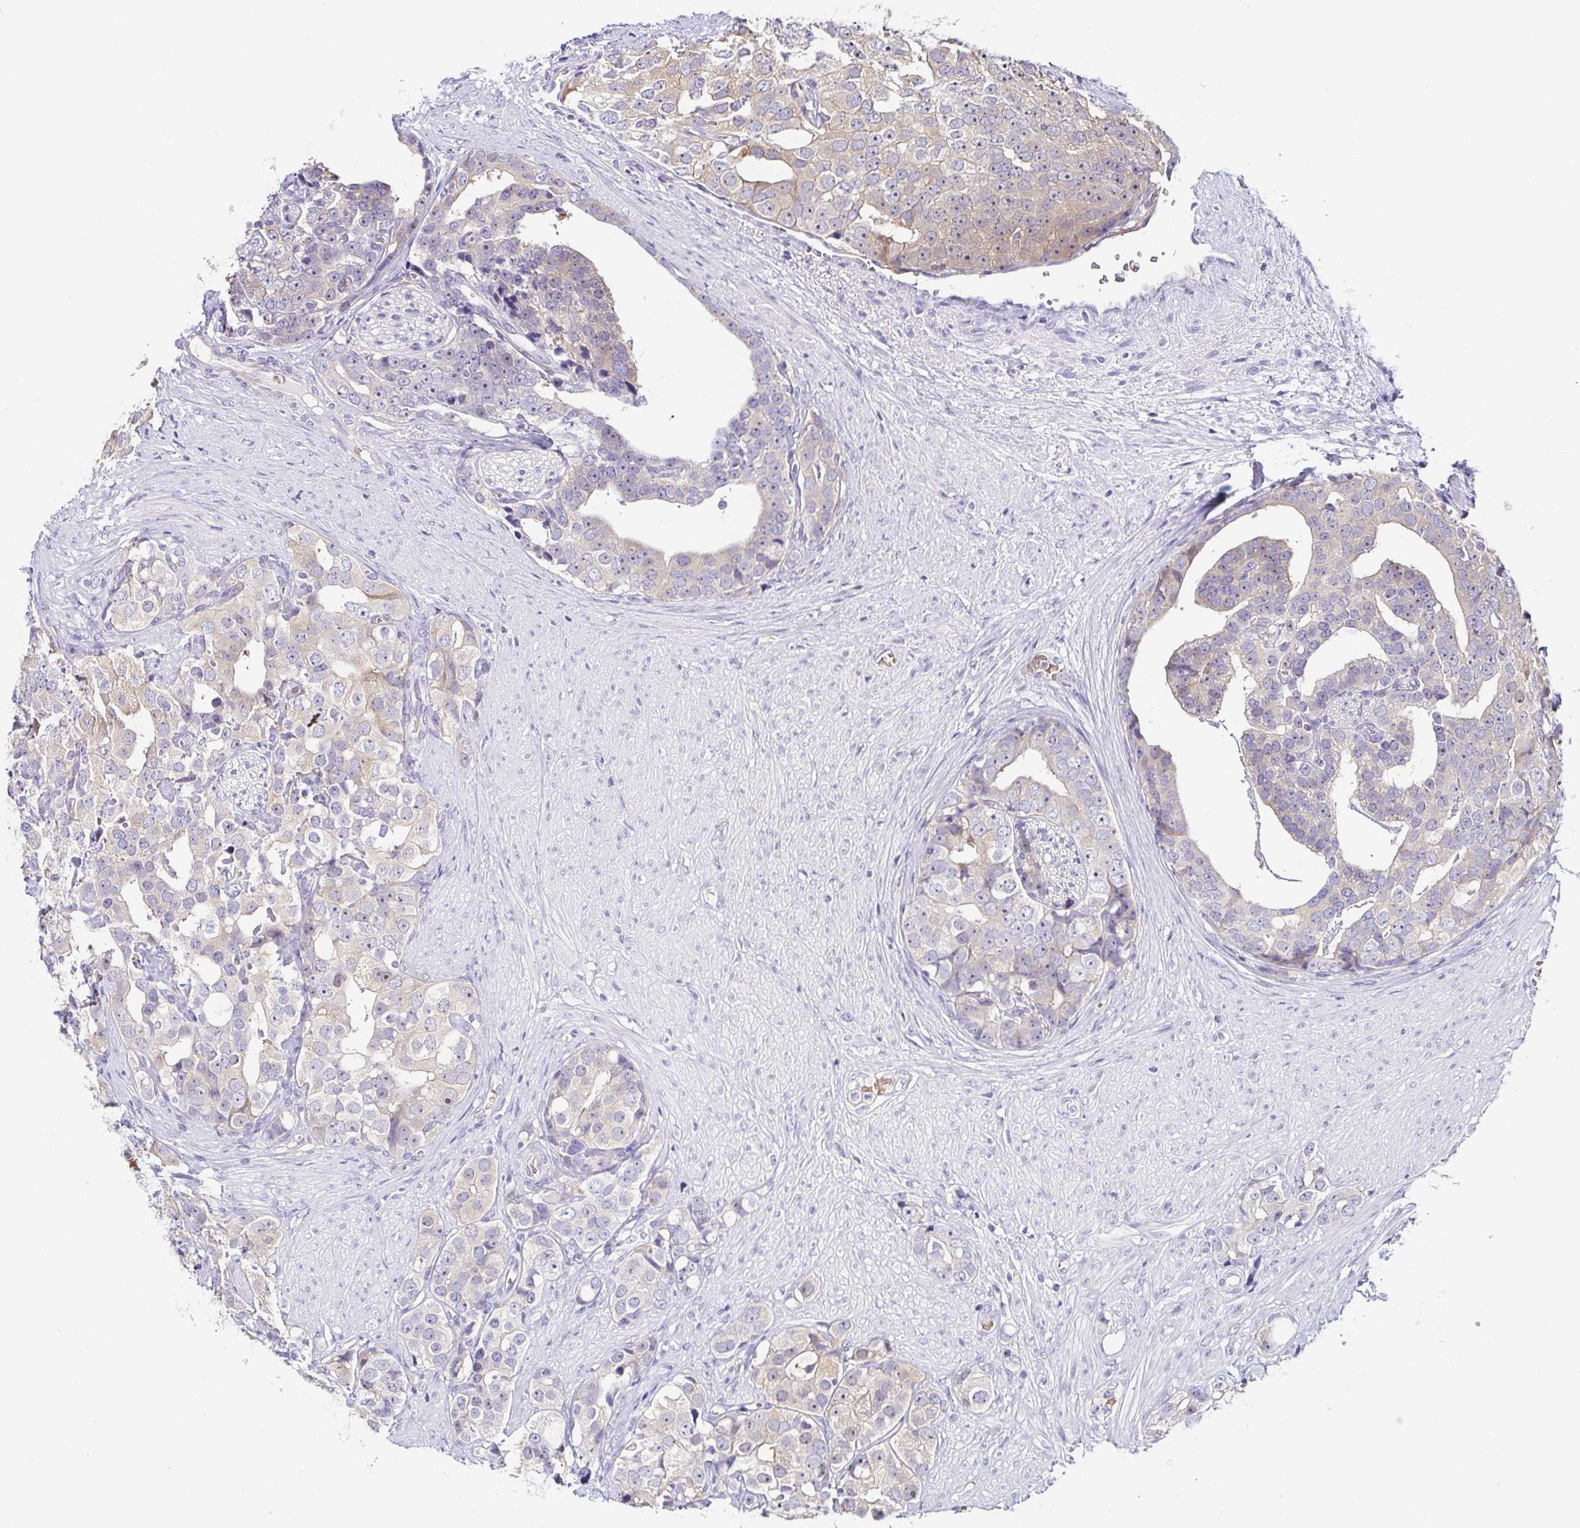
{"staining": {"intensity": "weak", "quantity": "<25%", "location": "cytoplasmic/membranous"}, "tissue": "prostate cancer", "cell_type": "Tumor cells", "image_type": "cancer", "snomed": [{"axis": "morphology", "description": "Adenocarcinoma, High grade"}, {"axis": "topography", "description": "Prostate"}], "caption": "This photomicrograph is of high-grade adenocarcinoma (prostate) stained with immunohistochemistry to label a protein in brown with the nuclei are counter-stained blue. There is no expression in tumor cells.", "gene": "FAM162B", "patient": {"sex": "male", "age": 71}}